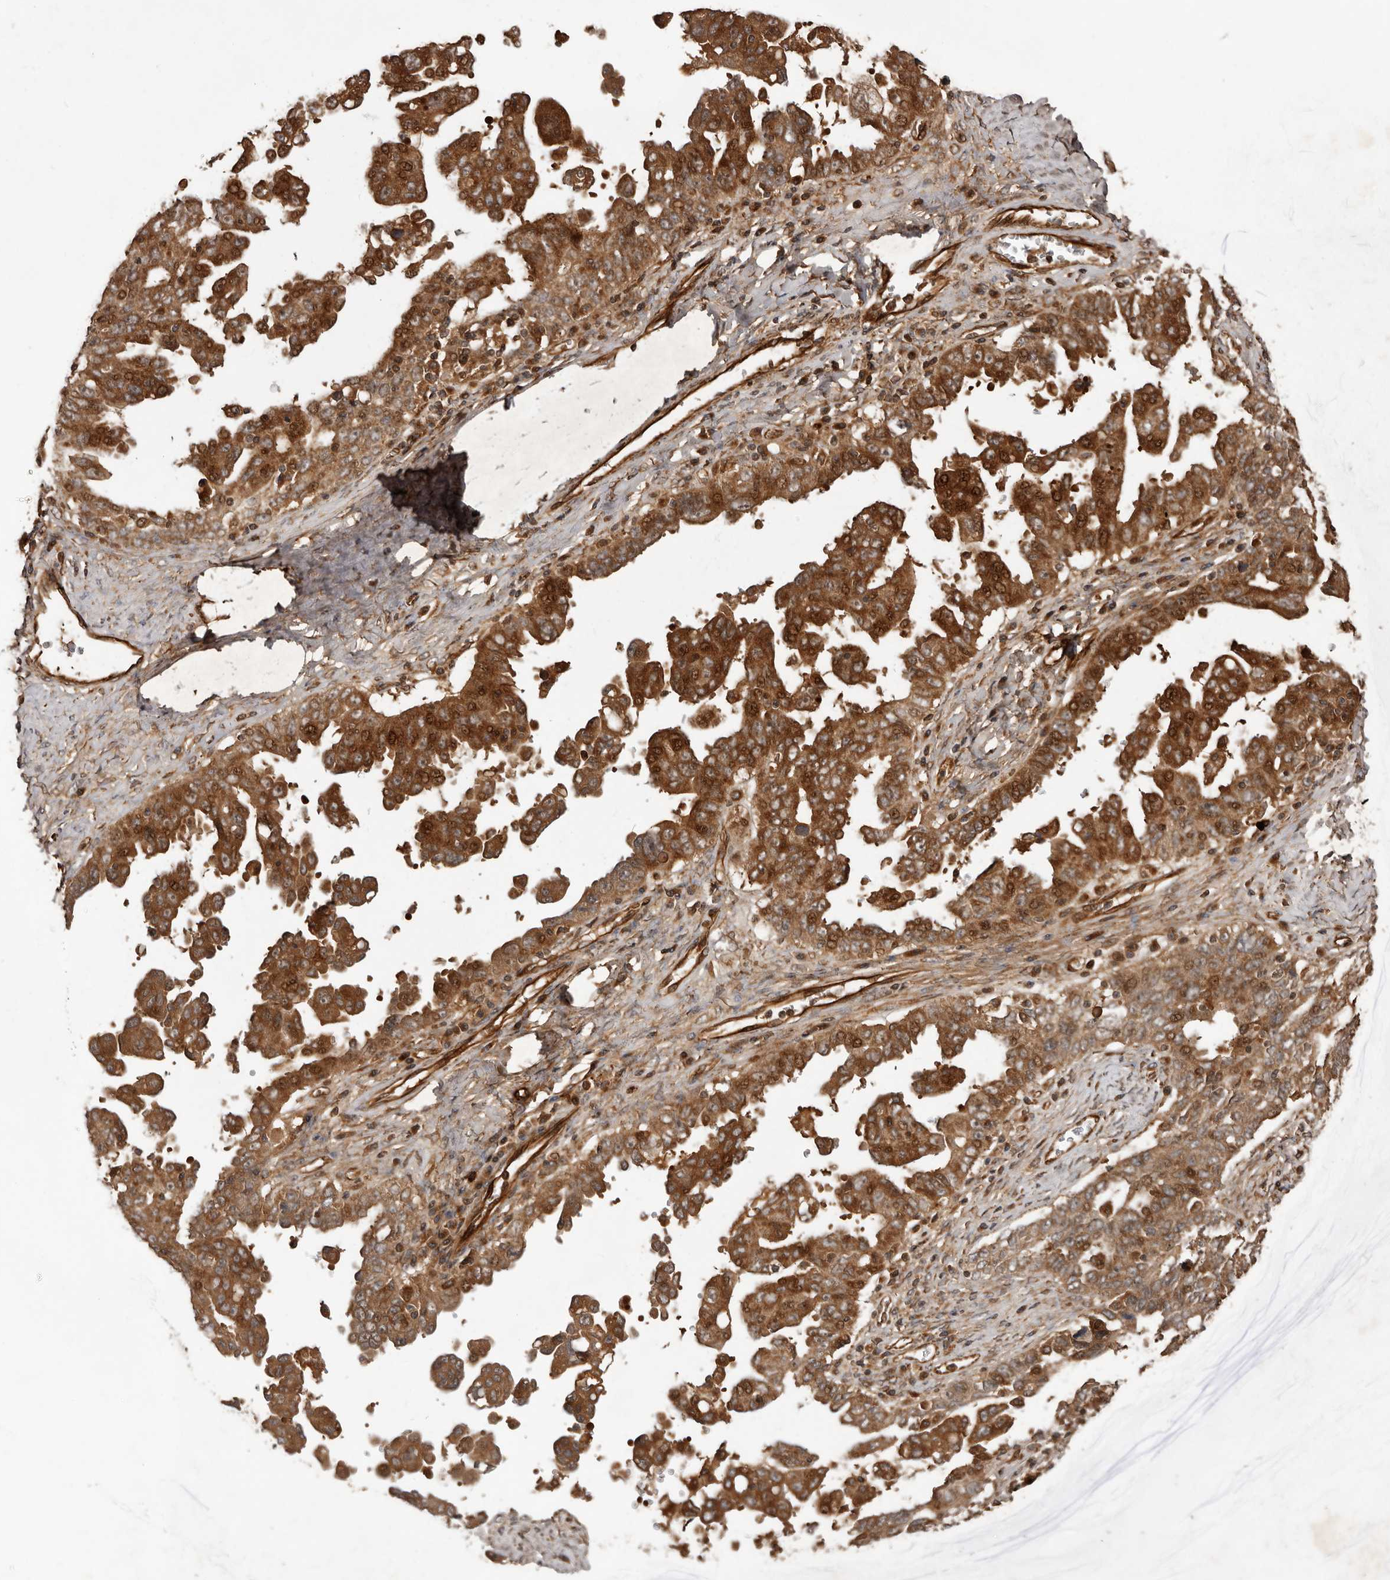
{"staining": {"intensity": "moderate", "quantity": ">75%", "location": "cytoplasmic/membranous,nuclear"}, "tissue": "ovarian cancer", "cell_type": "Tumor cells", "image_type": "cancer", "snomed": [{"axis": "morphology", "description": "Carcinoma, endometroid"}, {"axis": "topography", "description": "Ovary"}], "caption": "Immunohistochemistry (IHC) of human ovarian cancer shows medium levels of moderate cytoplasmic/membranous and nuclear staining in approximately >75% of tumor cells.", "gene": "STK36", "patient": {"sex": "female", "age": 62}}